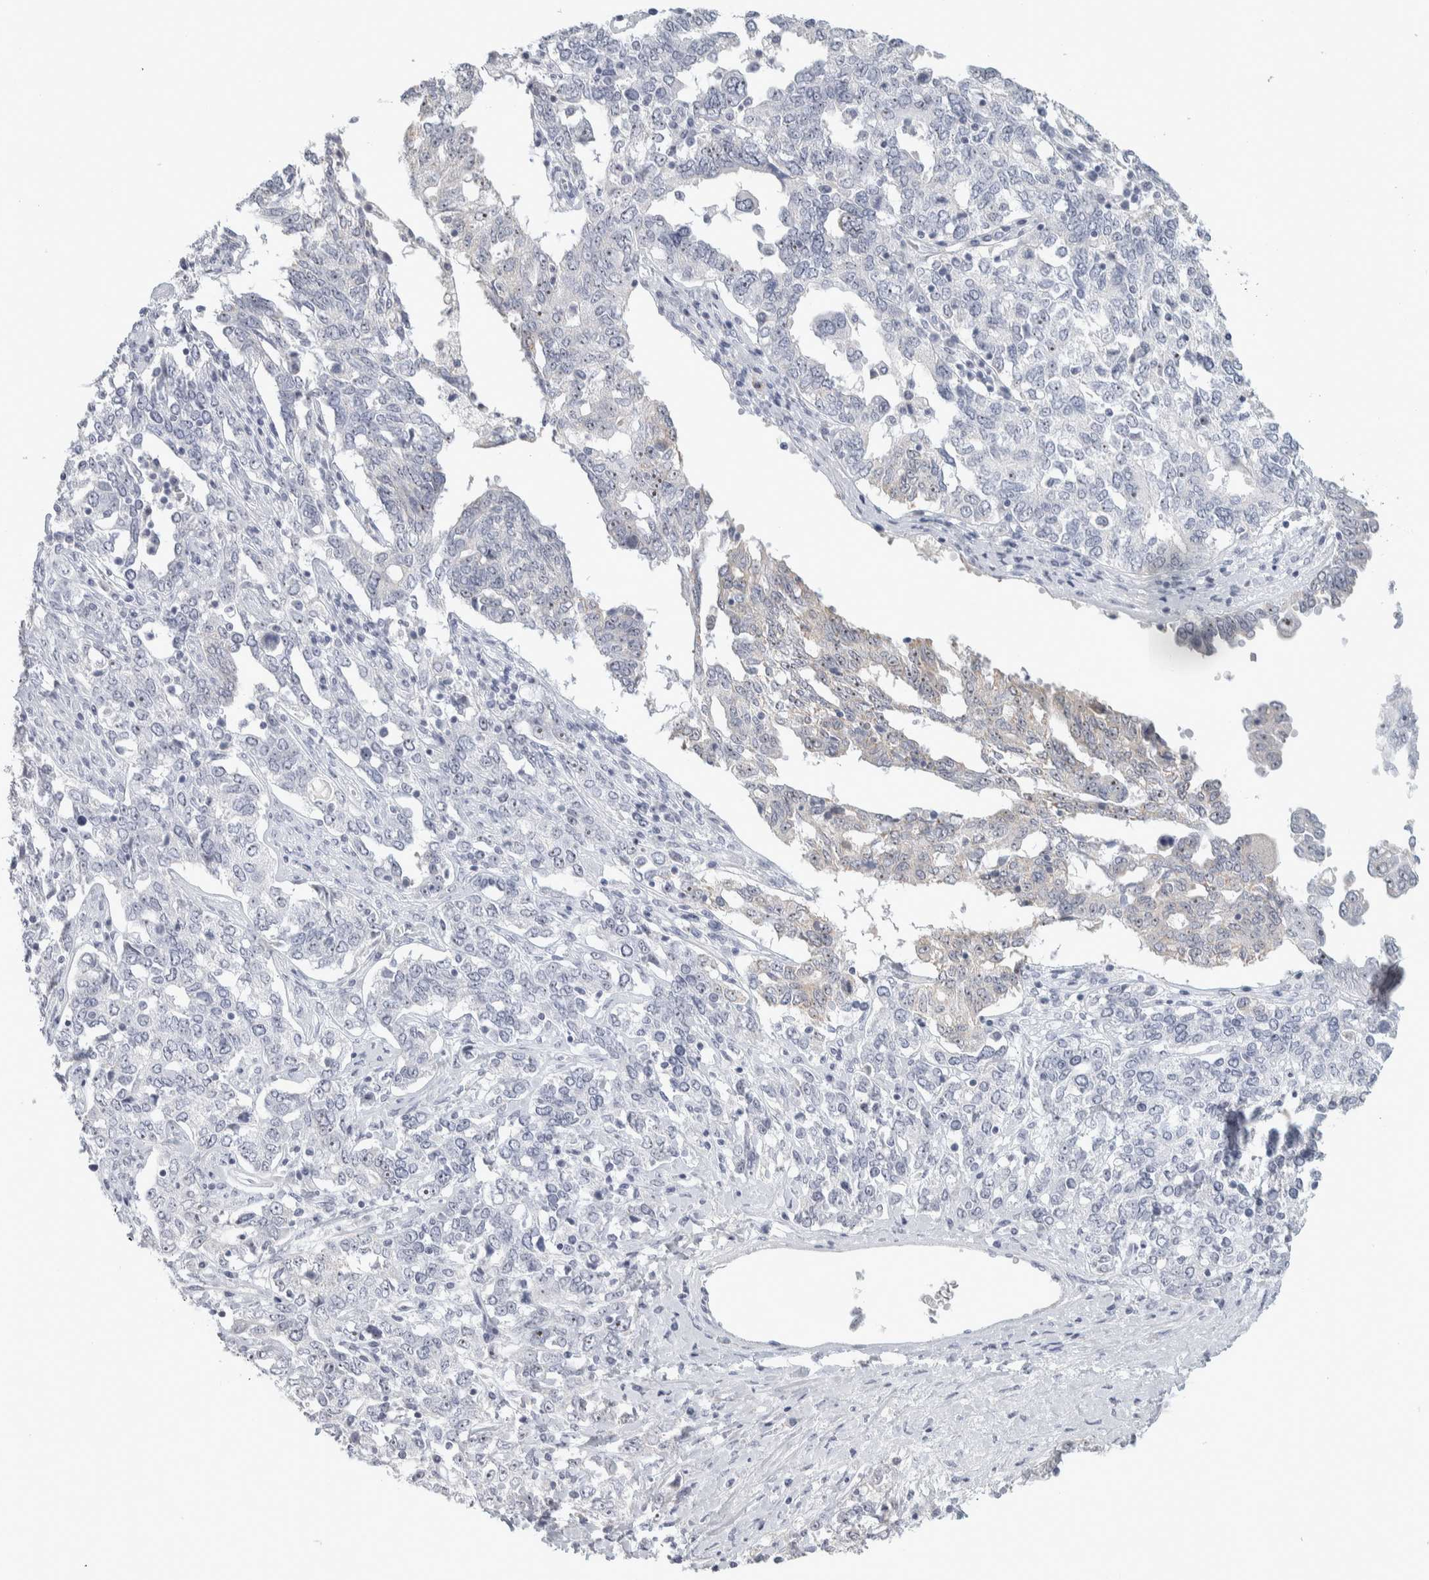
{"staining": {"intensity": "weak", "quantity": "25%-75%", "location": "nuclear"}, "tissue": "ovarian cancer", "cell_type": "Tumor cells", "image_type": "cancer", "snomed": [{"axis": "morphology", "description": "Carcinoma, endometroid"}, {"axis": "topography", "description": "Ovary"}], "caption": "Immunohistochemical staining of human endometroid carcinoma (ovarian) reveals weak nuclear protein positivity in about 25%-75% of tumor cells. (Stains: DAB in brown, nuclei in blue, Microscopy: brightfield microscopy at high magnification).", "gene": "DCXR", "patient": {"sex": "female", "age": 62}}